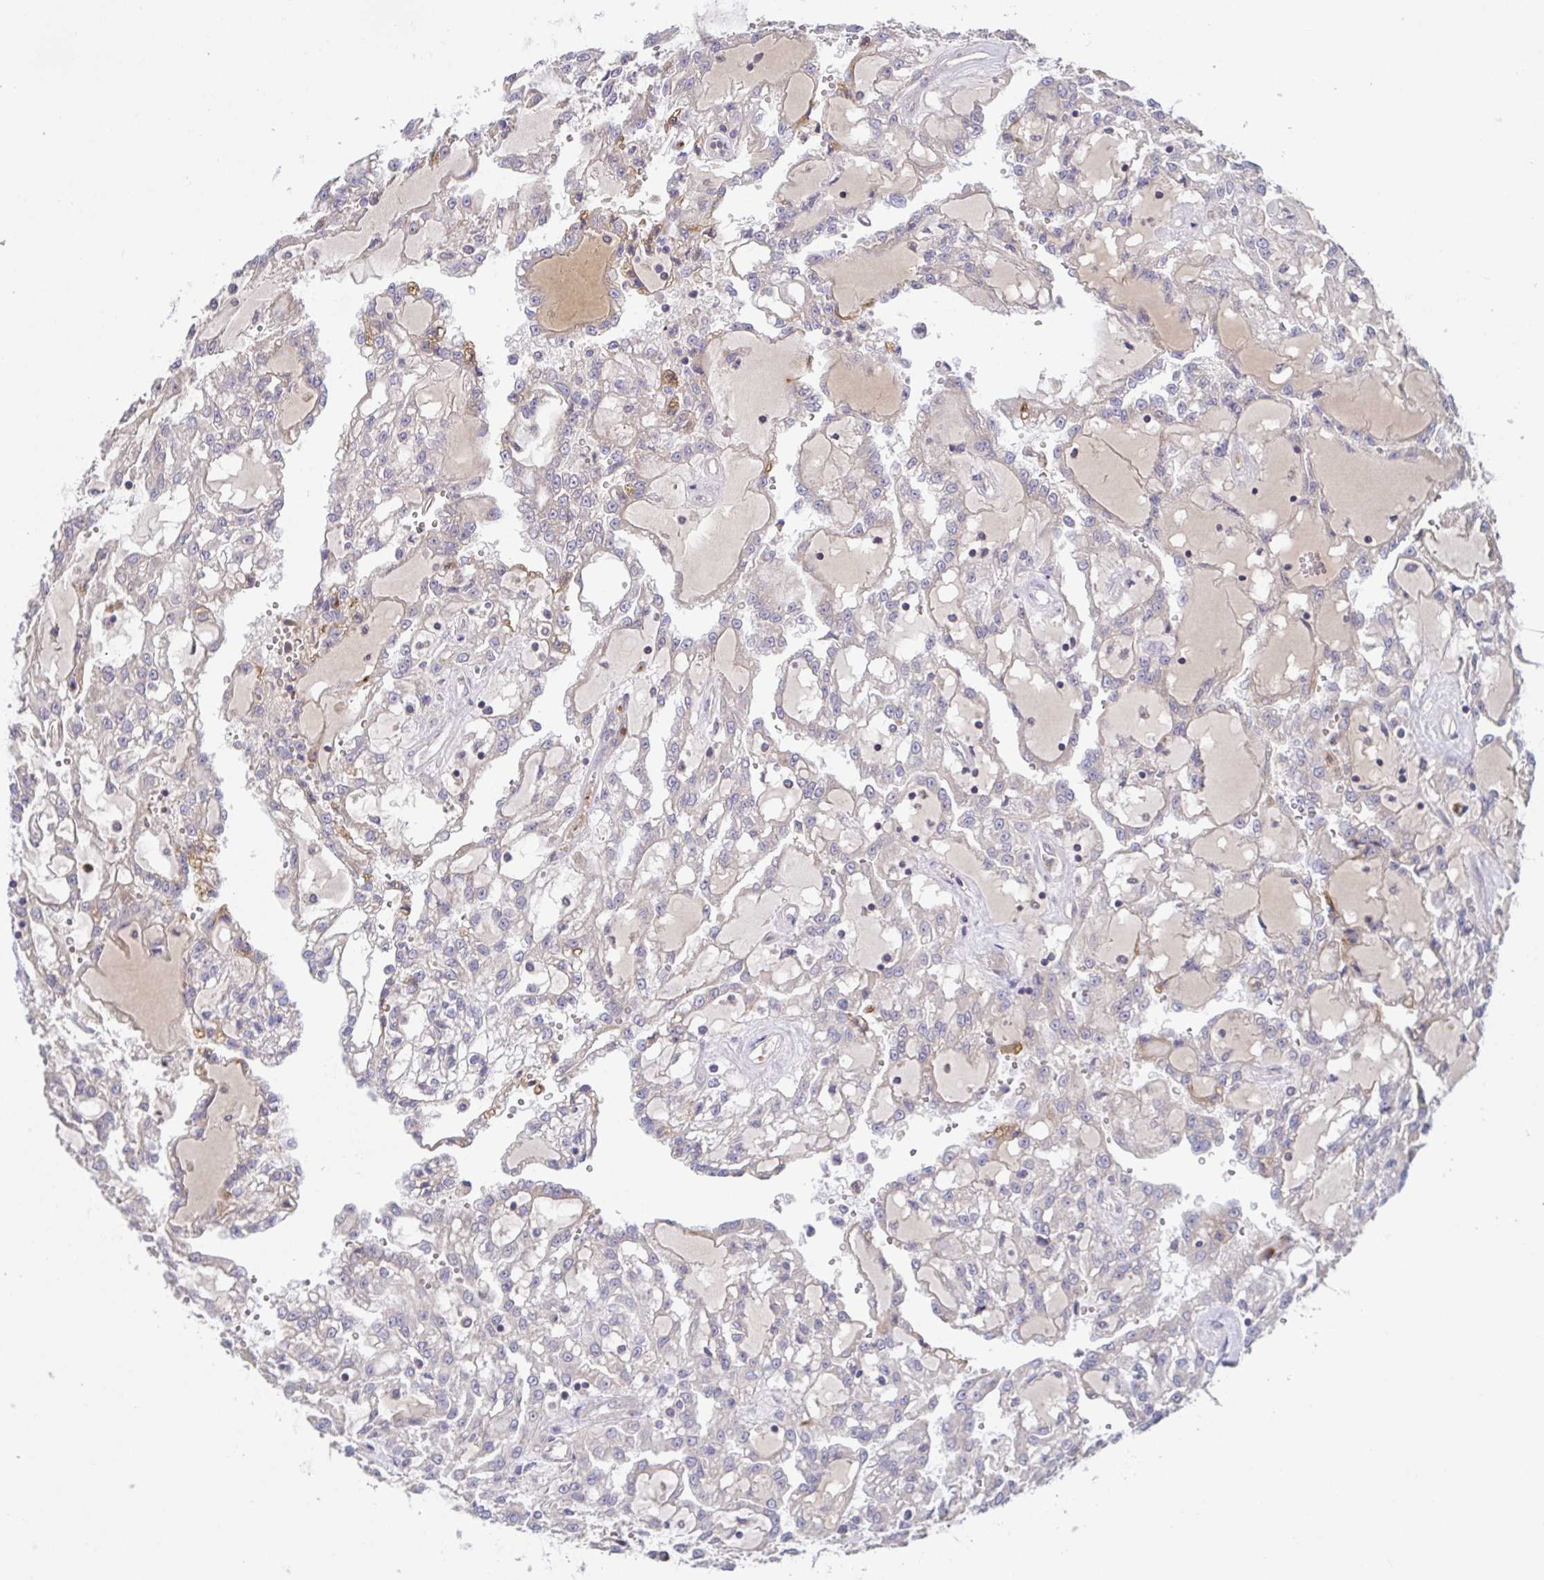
{"staining": {"intensity": "negative", "quantity": "none", "location": "none"}, "tissue": "renal cancer", "cell_type": "Tumor cells", "image_type": "cancer", "snomed": [{"axis": "morphology", "description": "Adenocarcinoma, NOS"}, {"axis": "topography", "description": "Kidney"}], "caption": "The IHC micrograph has no significant staining in tumor cells of renal adenocarcinoma tissue.", "gene": "OSBPL7", "patient": {"sex": "male", "age": 63}}